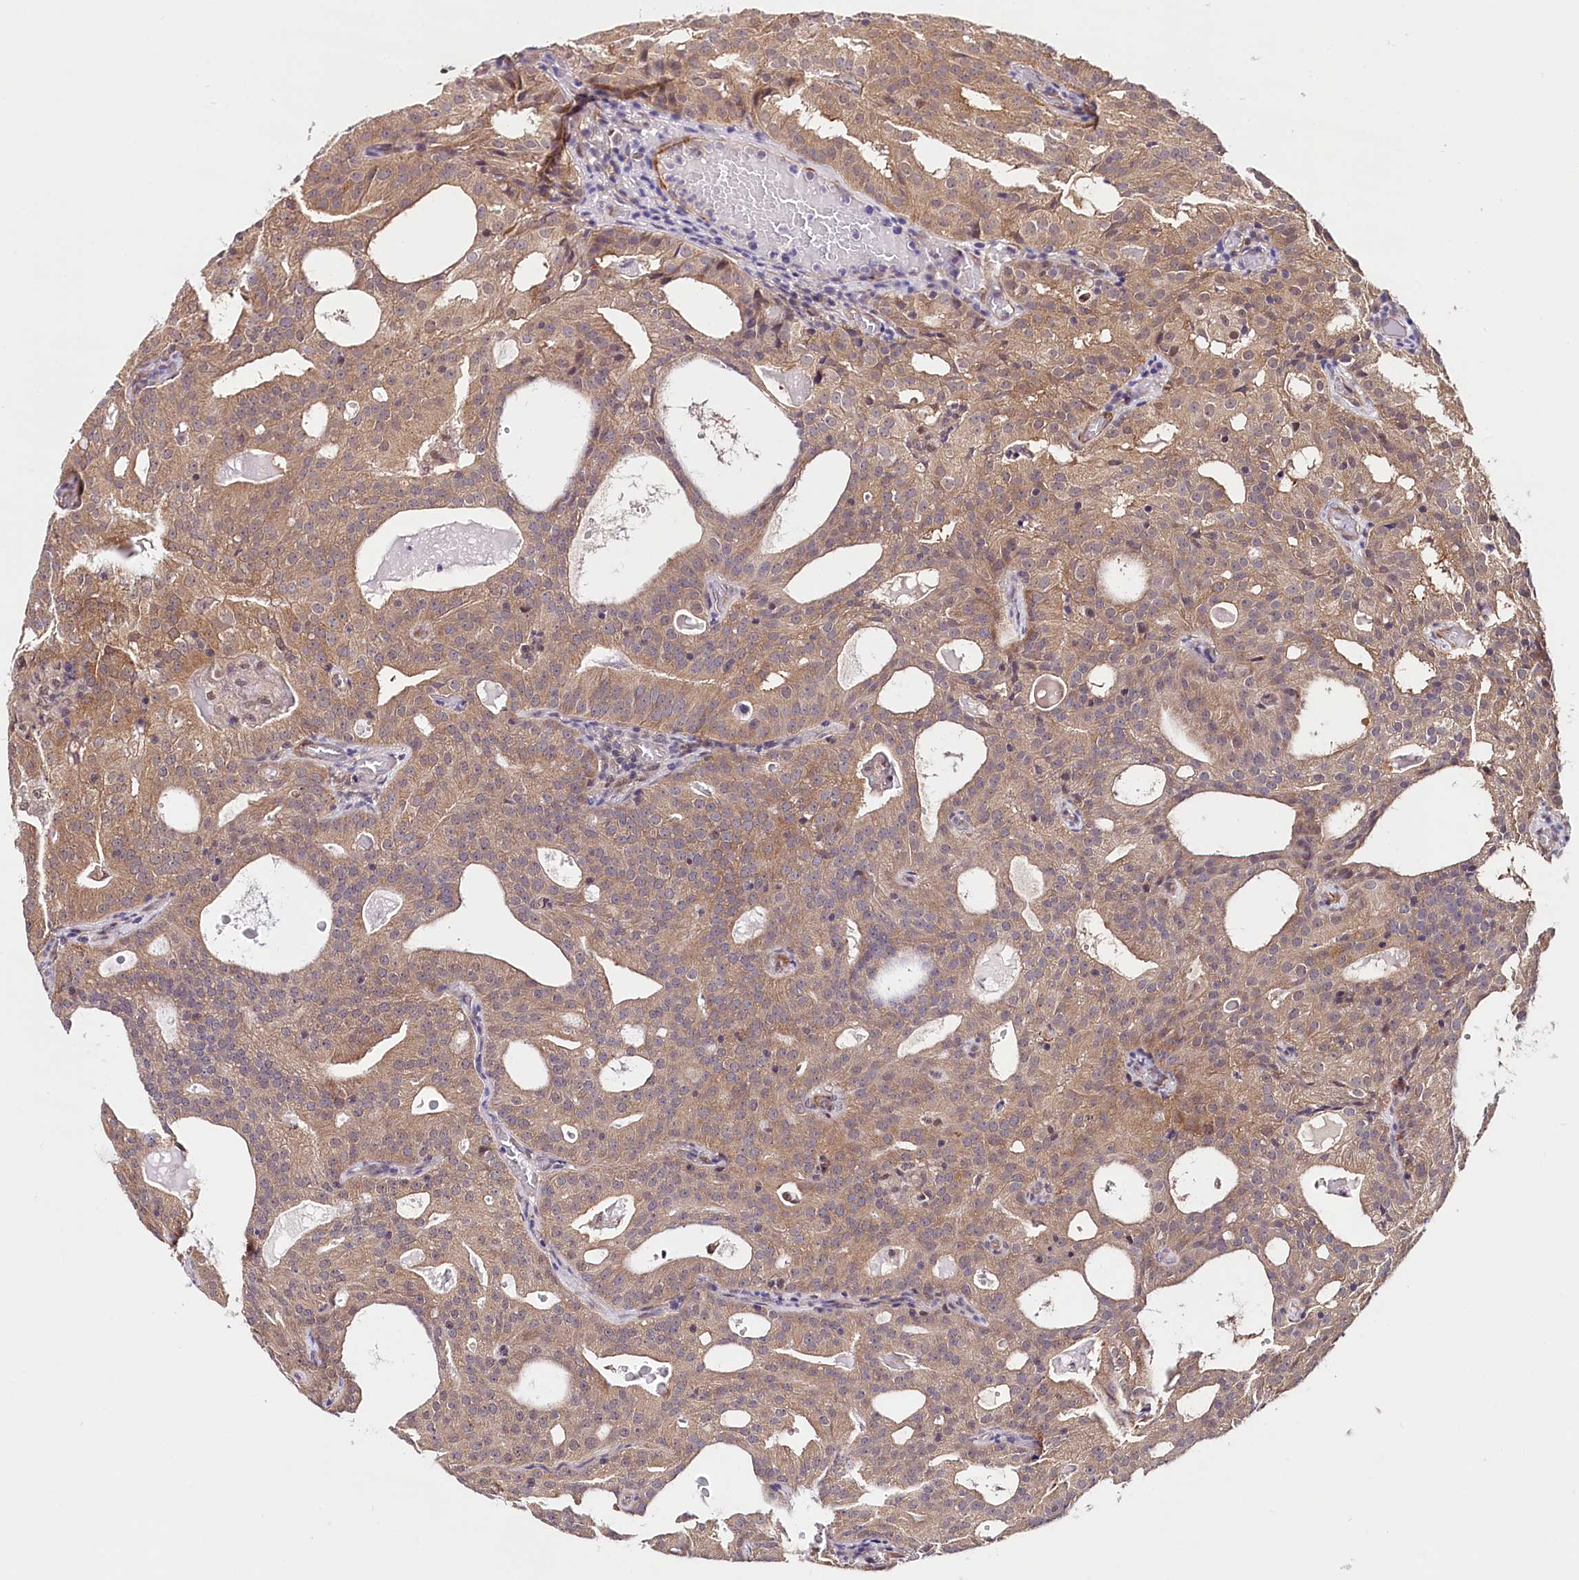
{"staining": {"intensity": "moderate", "quantity": ">75%", "location": "cytoplasmic/membranous"}, "tissue": "prostate cancer", "cell_type": "Tumor cells", "image_type": "cancer", "snomed": [{"axis": "morphology", "description": "Adenocarcinoma, Medium grade"}, {"axis": "topography", "description": "Prostate"}], "caption": "Immunohistochemical staining of prostate cancer reveals moderate cytoplasmic/membranous protein staining in about >75% of tumor cells. (DAB IHC with brightfield microscopy, high magnification).", "gene": "PPP2R5B", "patient": {"sex": "male", "age": 88}}